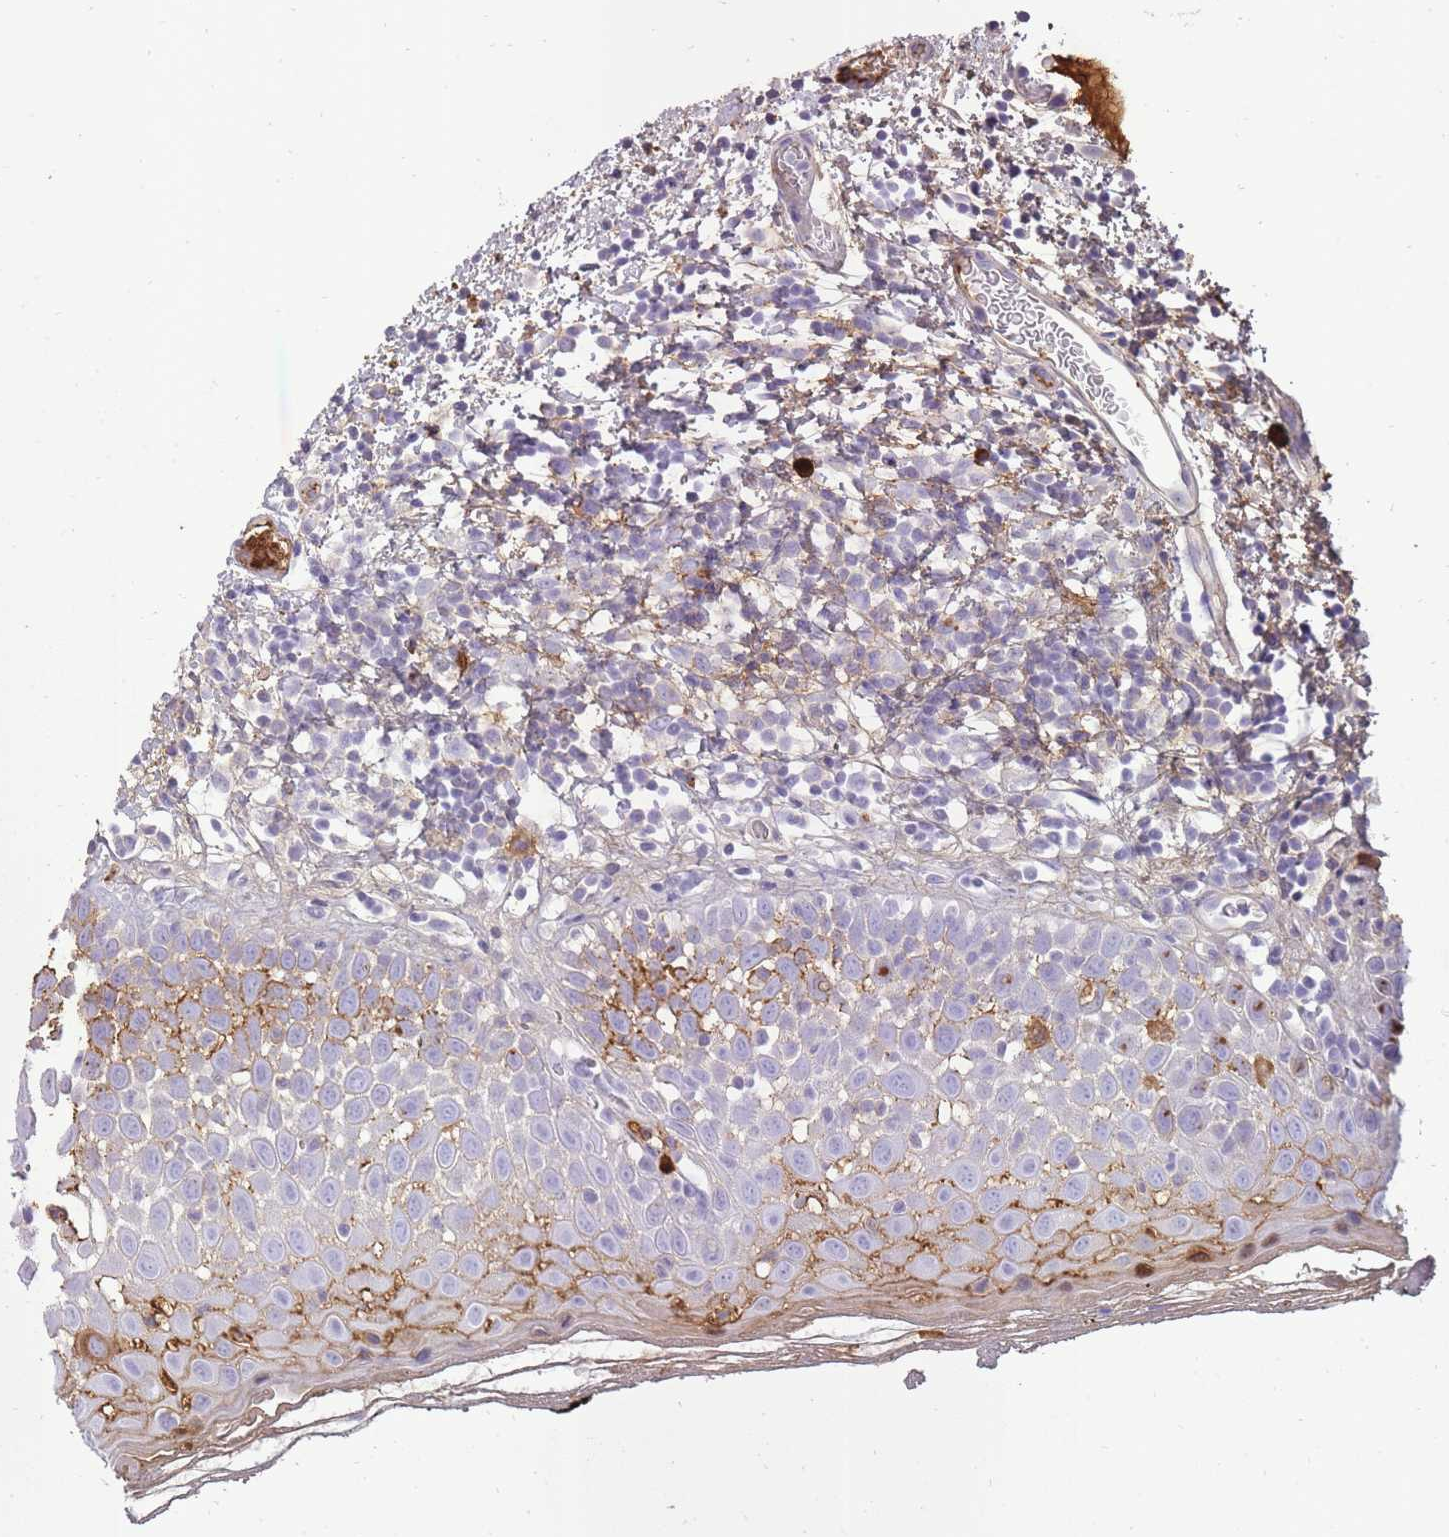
{"staining": {"intensity": "moderate", "quantity": "<25%", "location": "cytoplasmic/membranous"}, "tissue": "oral mucosa", "cell_type": "Squamous epithelial cells", "image_type": "normal", "snomed": [{"axis": "morphology", "description": "Normal tissue, NOS"}, {"axis": "morphology", "description": "Squamous cell carcinoma, NOS"}, {"axis": "topography", "description": "Oral tissue"}, {"axis": "topography", "description": "Tounge, NOS"}, {"axis": "topography", "description": "Head-Neck"}], "caption": "The photomicrograph demonstrates staining of unremarkable oral mucosa, revealing moderate cytoplasmic/membranous protein expression (brown color) within squamous epithelial cells.", "gene": "IGKV1", "patient": {"sex": "male", "age": 76}}